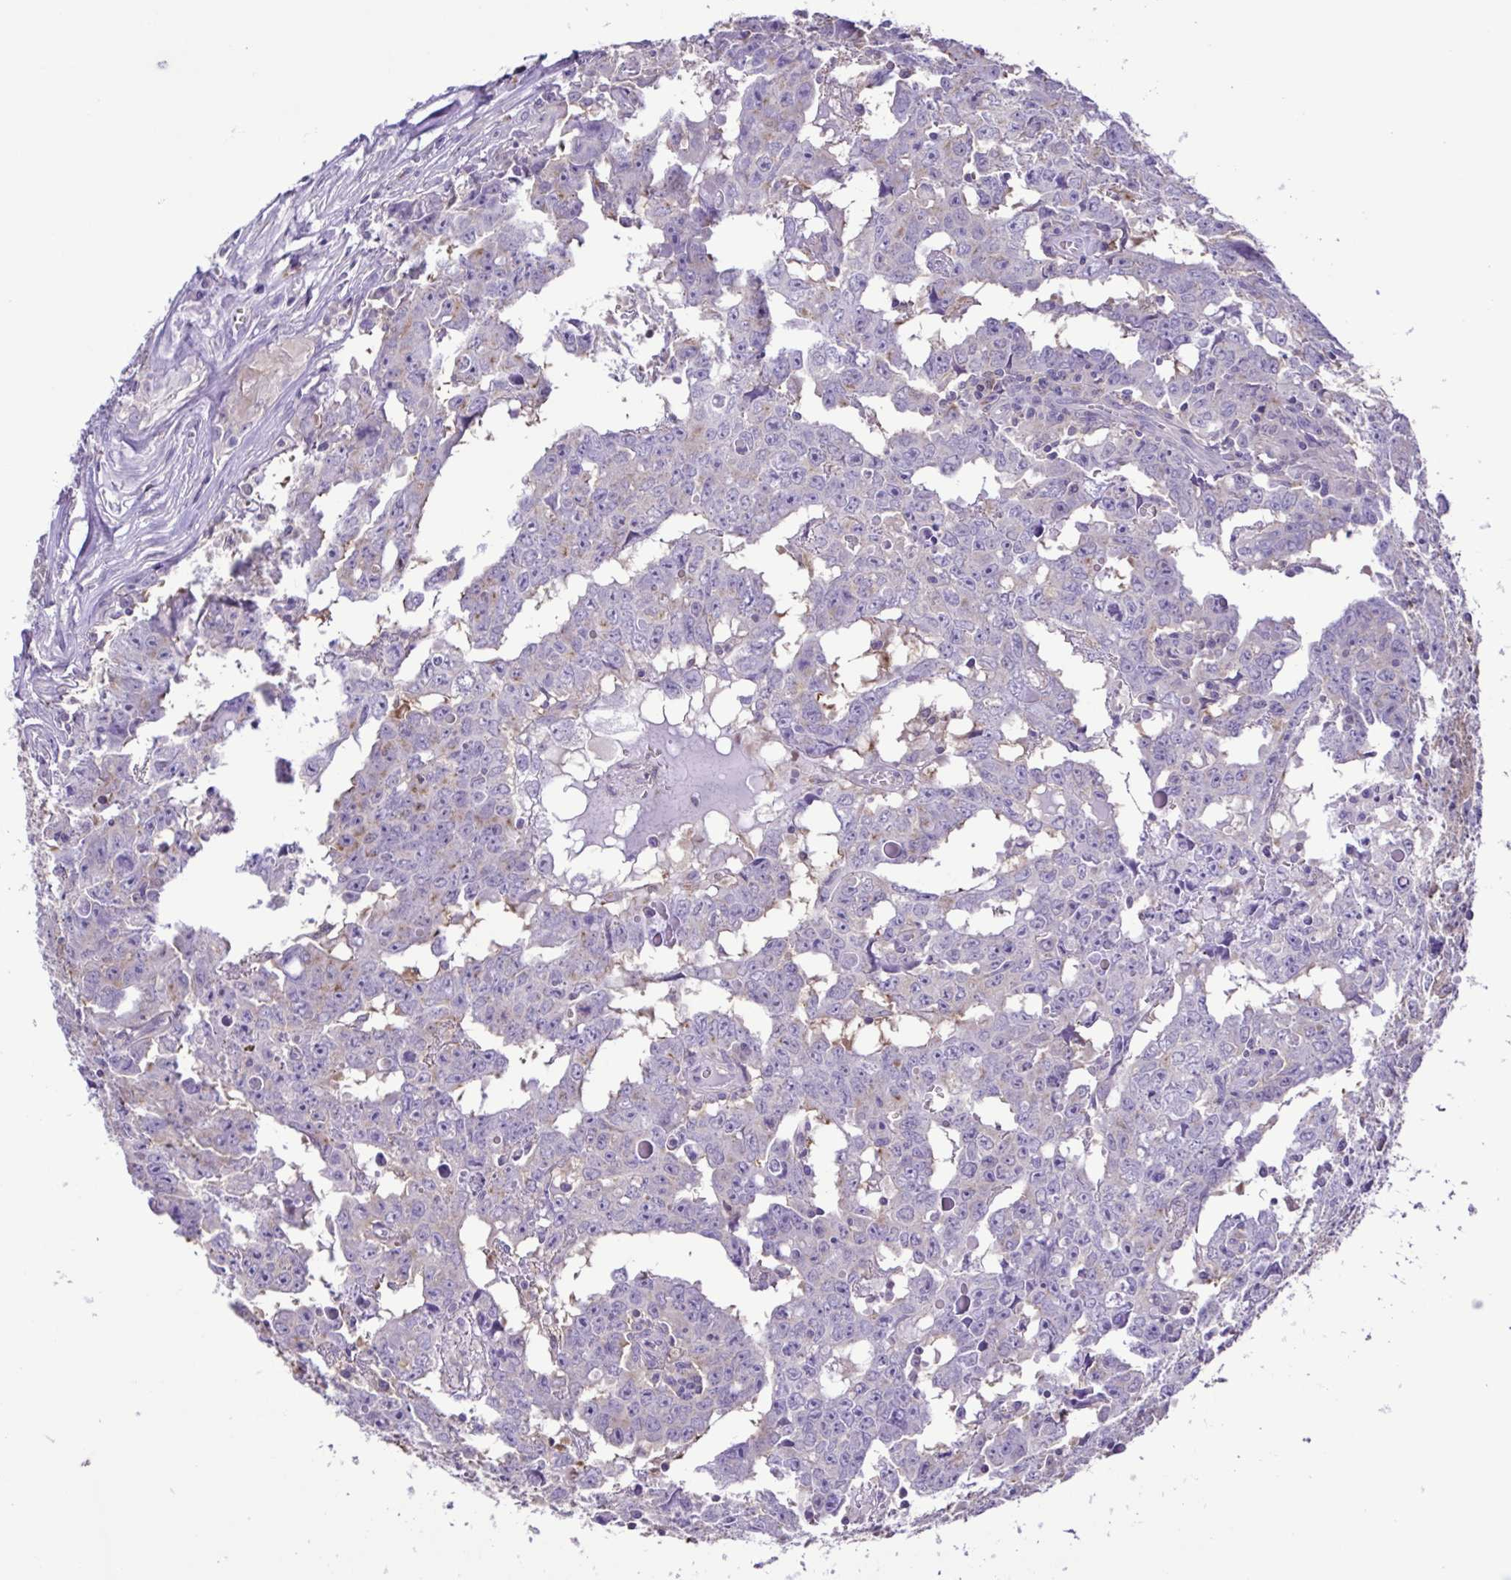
{"staining": {"intensity": "negative", "quantity": "none", "location": "none"}, "tissue": "testis cancer", "cell_type": "Tumor cells", "image_type": "cancer", "snomed": [{"axis": "morphology", "description": "Carcinoma, Embryonal, NOS"}, {"axis": "topography", "description": "Testis"}], "caption": "Protein analysis of testis cancer (embryonal carcinoma) exhibits no significant positivity in tumor cells. The staining was performed using DAB (3,3'-diaminobenzidine) to visualize the protein expression in brown, while the nuclei were stained in blue with hematoxylin (Magnification: 20x).", "gene": "CYP17A1", "patient": {"sex": "male", "age": 22}}